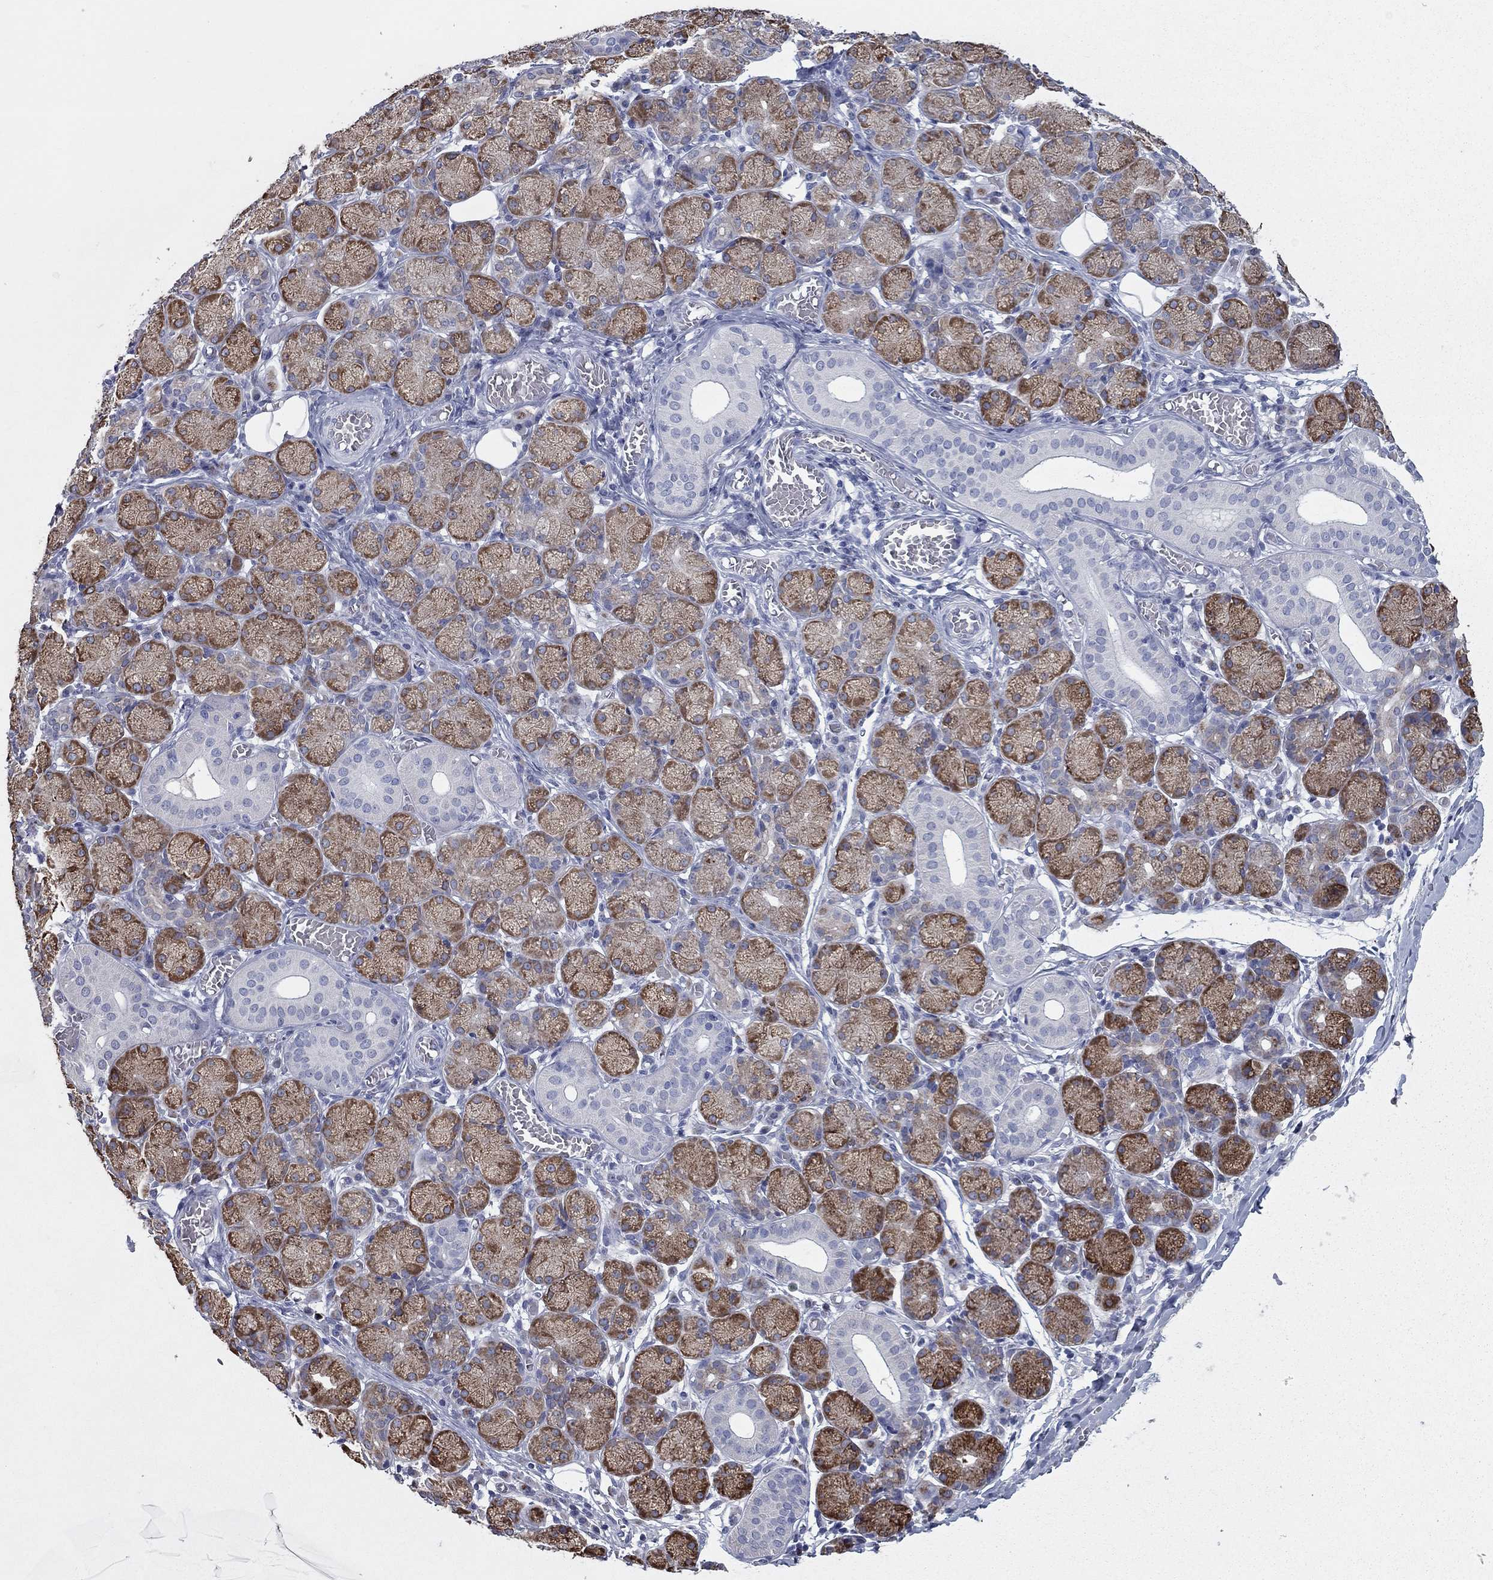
{"staining": {"intensity": "strong", "quantity": "25%-75%", "location": "cytoplasmic/membranous"}, "tissue": "salivary gland", "cell_type": "Glandular cells", "image_type": "normal", "snomed": [{"axis": "morphology", "description": "Normal tissue, NOS"}, {"axis": "topography", "description": "Salivary gland"}, {"axis": "topography", "description": "Peripheral nerve tissue"}], "caption": "An IHC micrograph of normal tissue is shown. Protein staining in brown labels strong cytoplasmic/membranous positivity in salivary gland within glandular cells. Nuclei are stained in blue.", "gene": "TAC1", "patient": {"sex": "female", "age": 24}}